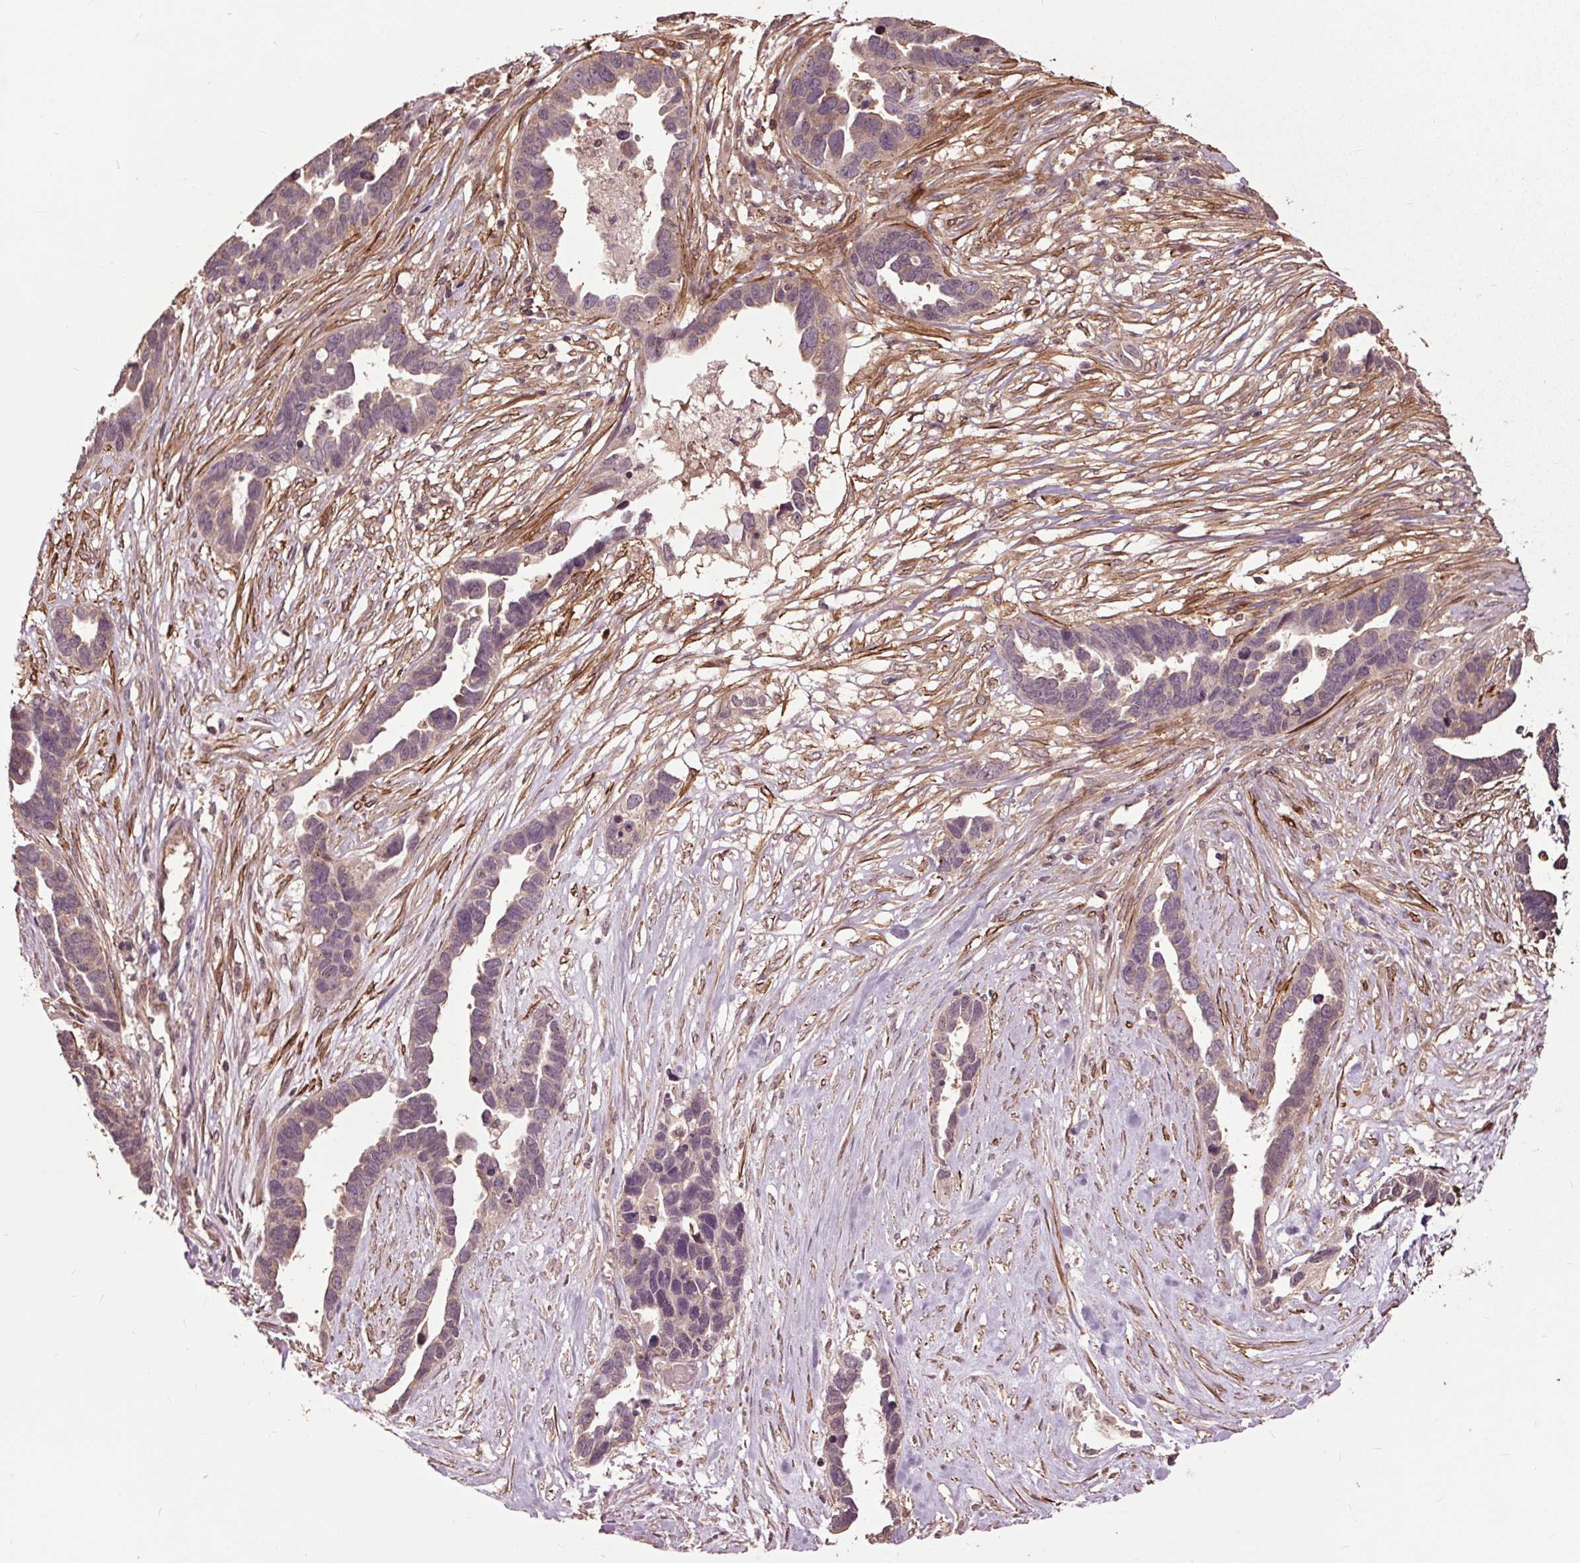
{"staining": {"intensity": "weak", "quantity": "<25%", "location": "cytoplasmic/membranous"}, "tissue": "ovarian cancer", "cell_type": "Tumor cells", "image_type": "cancer", "snomed": [{"axis": "morphology", "description": "Cystadenocarcinoma, serous, NOS"}, {"axis": "topography", "description": "Ovary"}], "caption": "Serous cystadenocarcinoma (ovarian) was stained to show a protein in brown. There is no significant staining in tumor cells. (Stains: DAB (3,3'-diaminobenzidine) immunohistochemistry with hematoxylin counter stain, Microscopy: brightfield microscopy at high magnification).", "gene": "CEP95", "patient": {"sex": "female", "age": 54}}